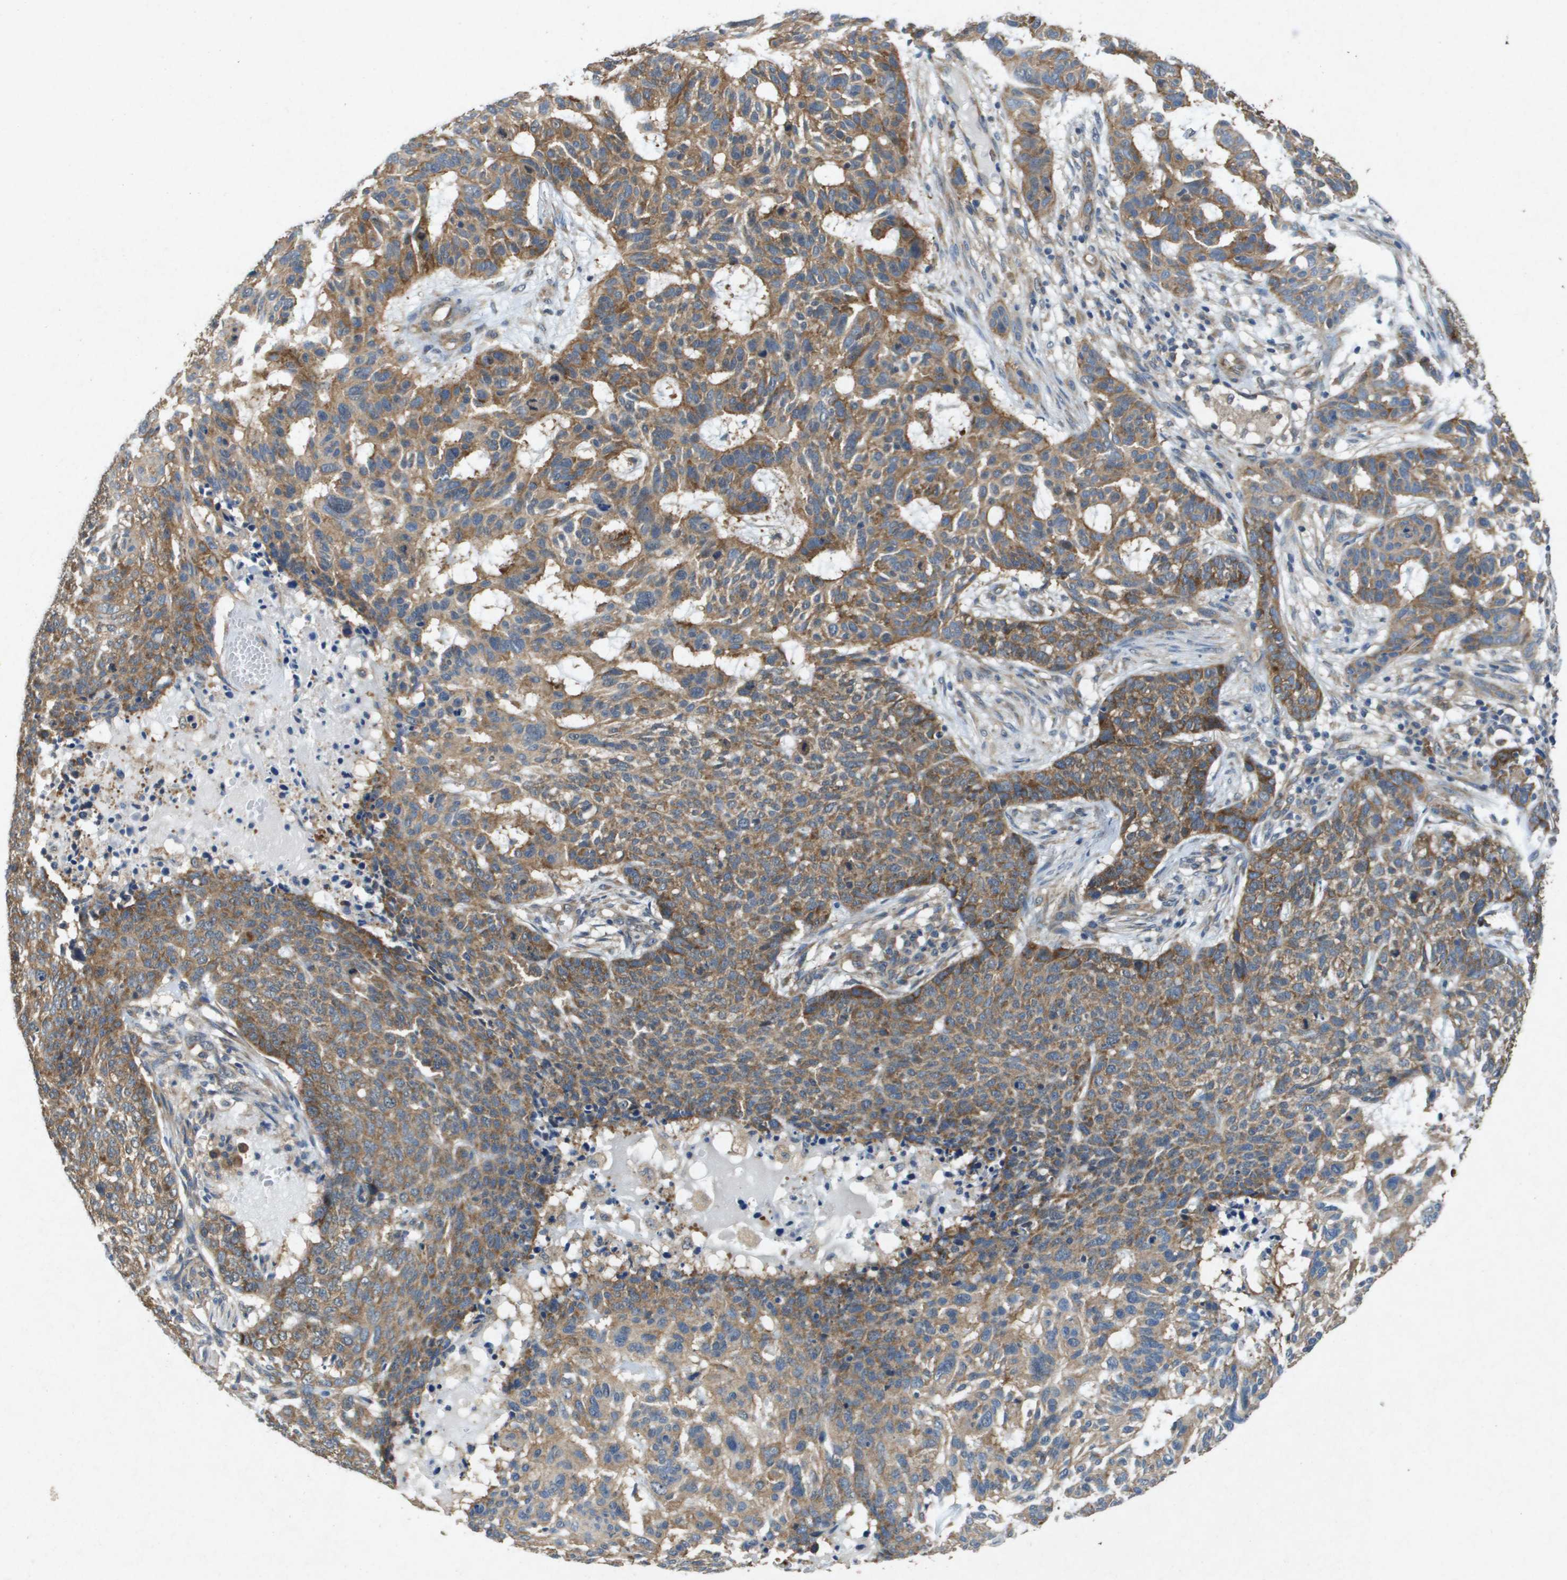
{"staining": {"intensity": "moderate", "quantity": ">75%", "location": "cytoplasmic/membranous"}, "tissue": "skin cancer", "cell_type": "Tumor cells", "image_type": "cancer", "snomed": [{"axis": "morphology", "description": "Basal cell carcinoma"}, {"axis": "topography", "description": "Skin"}], "caption": "Human skin cancer (basal cell carcinoma) stained with a protein marker demonstrates moderate staining in tumor cells.", "gene": "PTPRT", "patient": {"sex": "male", "age": 85}}